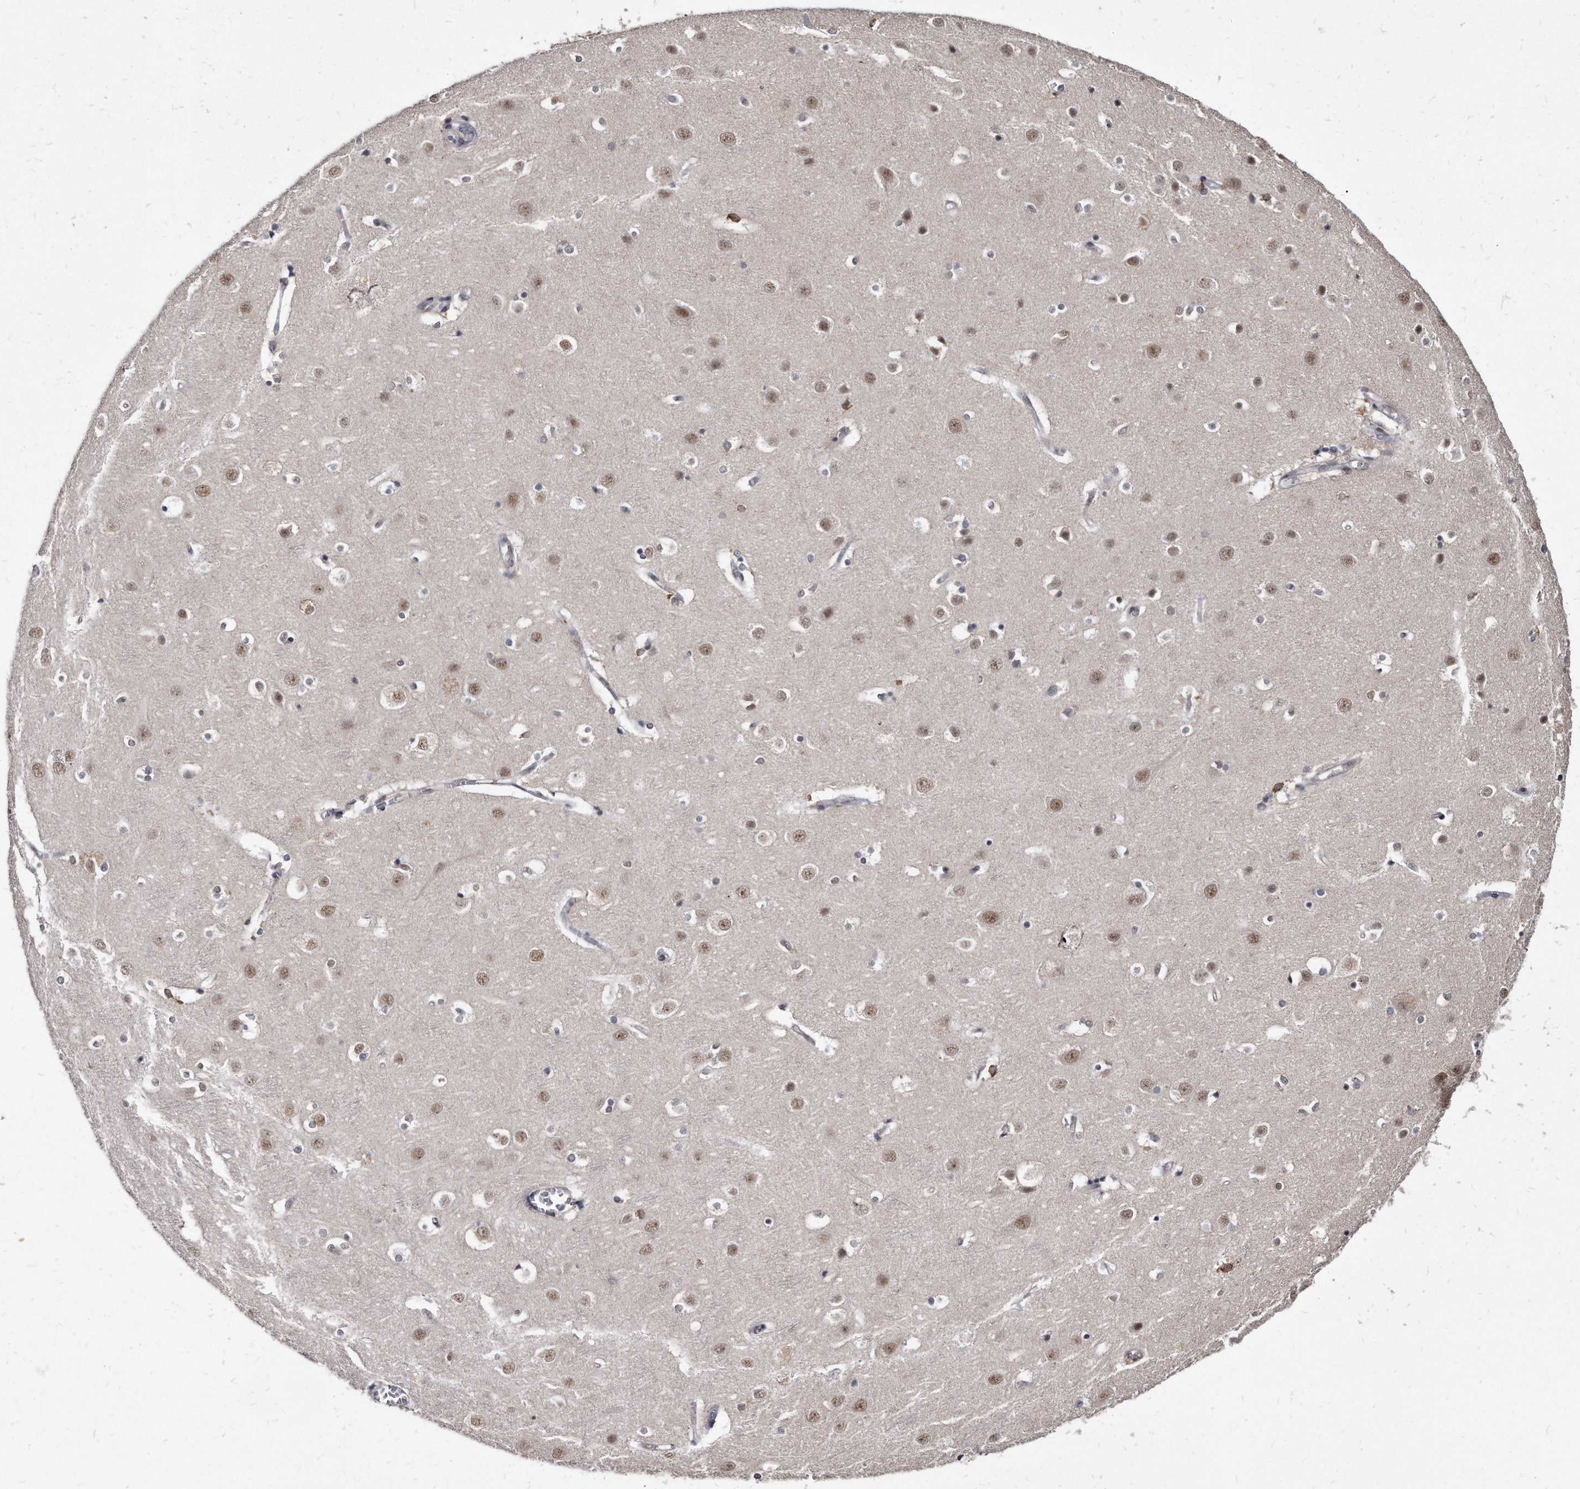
{"staining": {"intensity": "weak", "quantity": ">75%", "location": "nuclear"}, "tissue": "cerebral cortex", "cell_type": "Endothelial cells", "image_type": "normal", "snomed": [{"axis": "morphology", "description": "Normal tissue, NOS"}, {"axis": "topography", "description": "Cerebral cortex"}], "caption": "Weak nuclear staining for a protein is appreciated in approximately >75% of endothelial cells of unremarkable cerebral cortex using IHC.", "gene": "KLHDC3", "patient": {"sex": "male", "age": 54}}